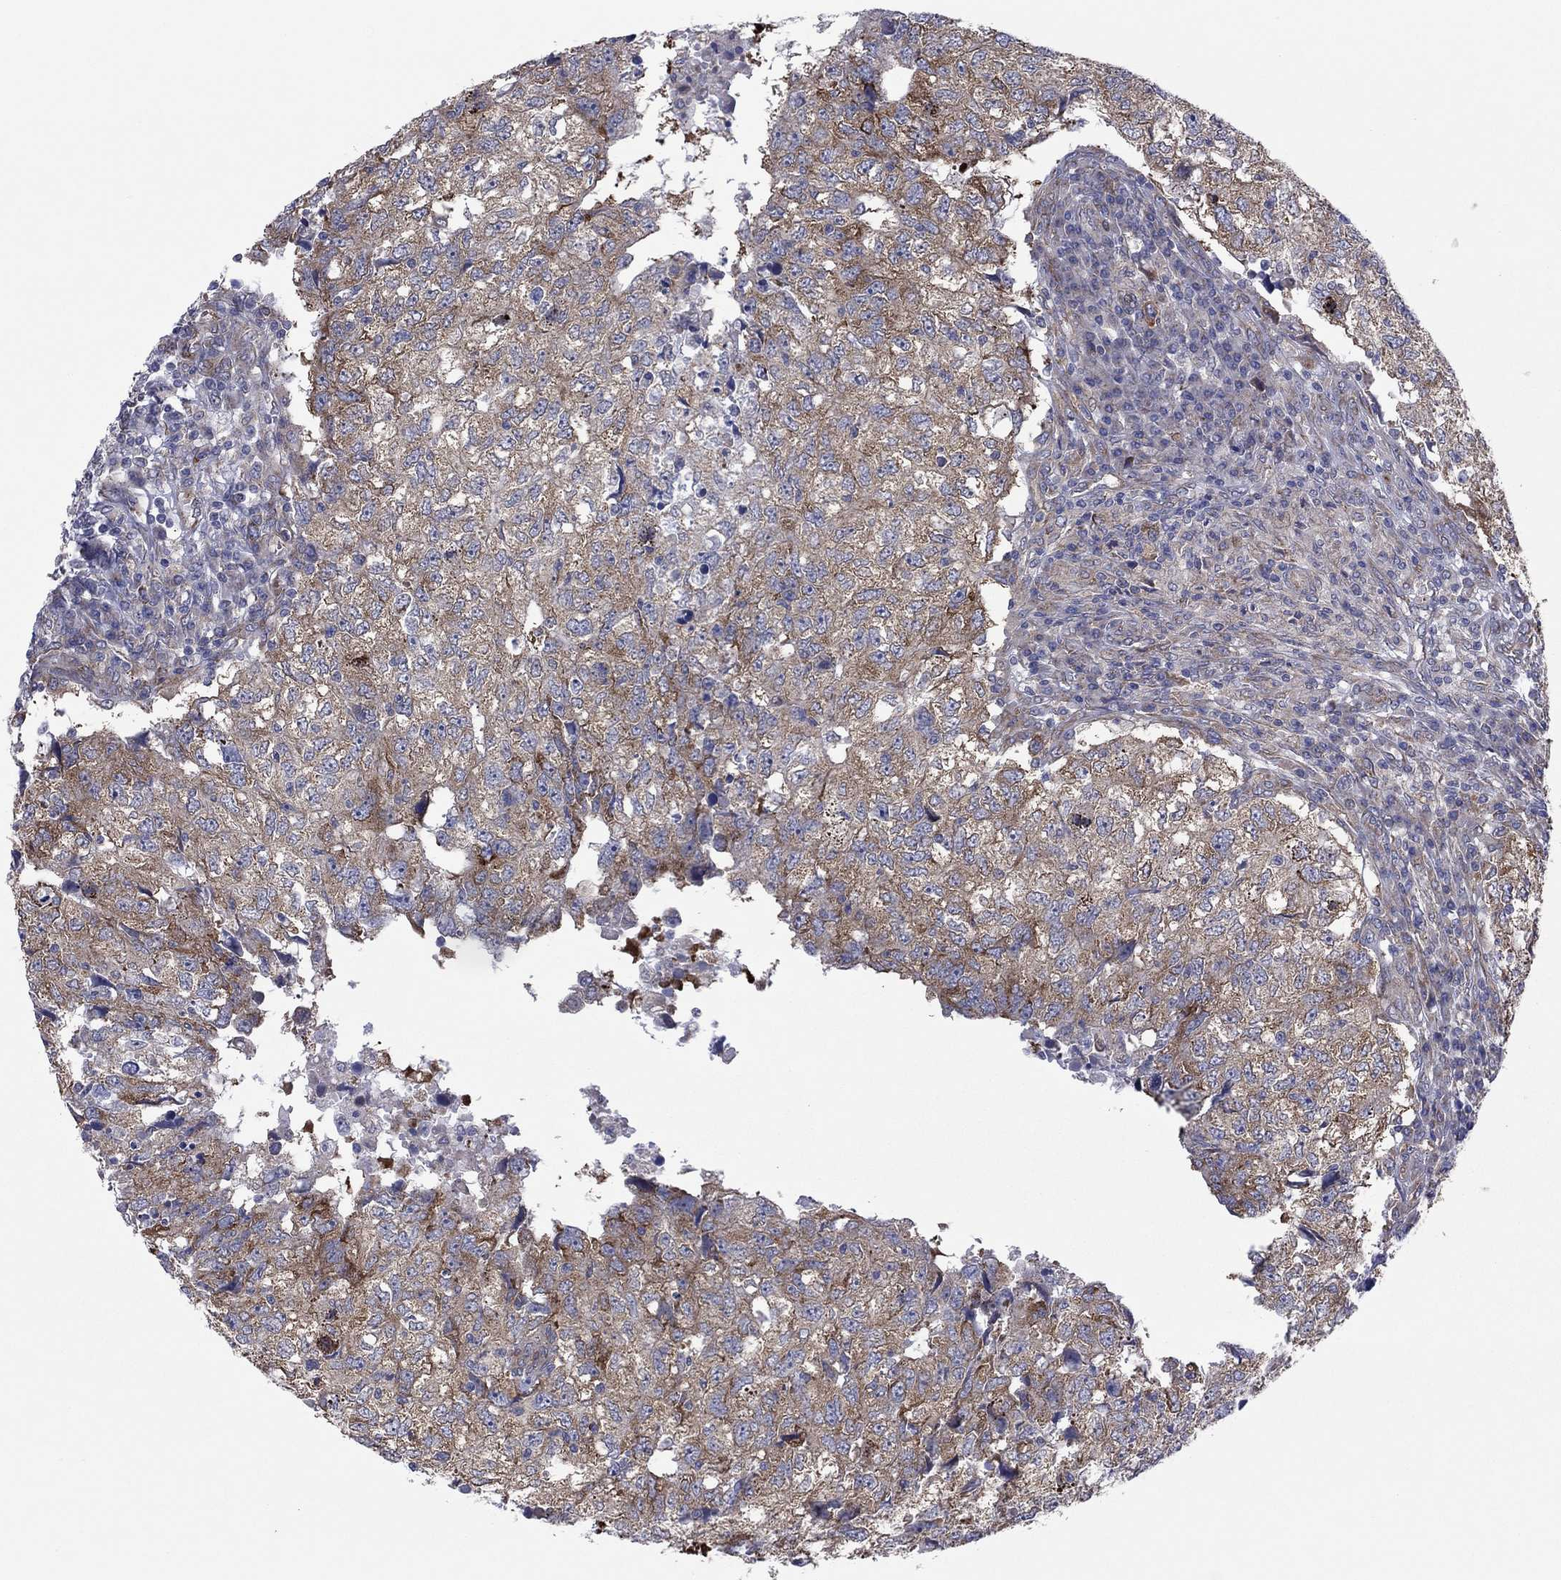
{"staining": {"intensity": "strong", "quantity": "<25%", "location": "cytoplasmic/membranous"}, "tissue": "breast cancer", "cell_type": "Tumor cells", "image_type": "cancer", "snomed": [{"axis": "morphology", "description": "Duct carcinoma"}, {"axis": "topography", "description": "Breast"}], "caption": "A brown stain shows strong cytoplasmic/membranous expression of a protein in breast cancer tumor cells.", "gene": "GPR155", "patient": {"sex": "female", "age": 30}}